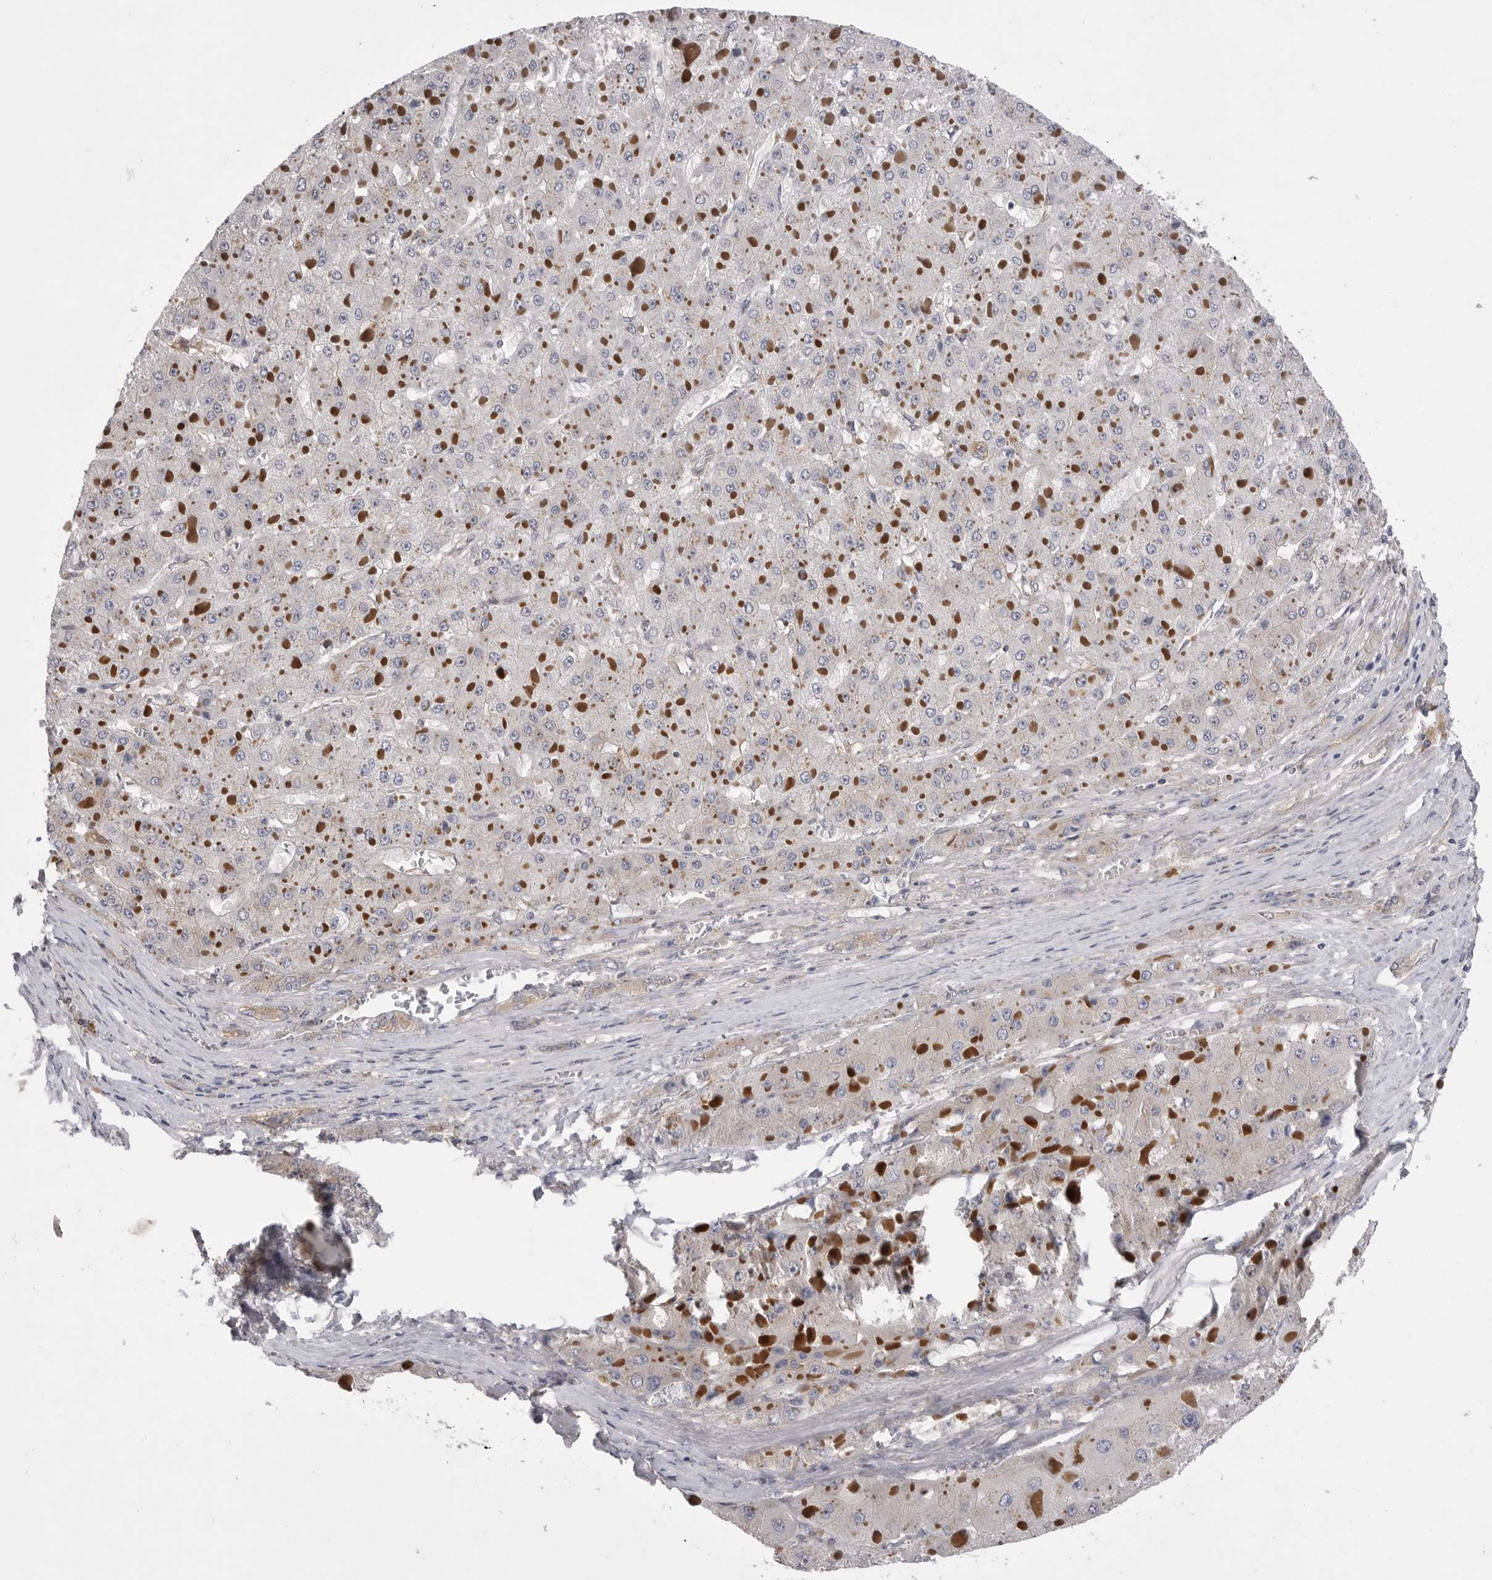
{"staining": {"intensity": "negative", "quantity": "none", "location": "none"}, "tissue": "liver cancer", "cell_type": "Tumor cells", "image_type": "cancer", "snomed": [{"axis": "morphology", "description": "Carcinoma, Hepatocellular, NOS"}, {"axis": "topography", "description": "Liver"}], "caption": "Histopathology image shows no protein expression in tumor cells of hepatocellular carcinoma (liver) tissue.", "gene": "VAC14", "patient": {"sex": "female", "age": 73}}